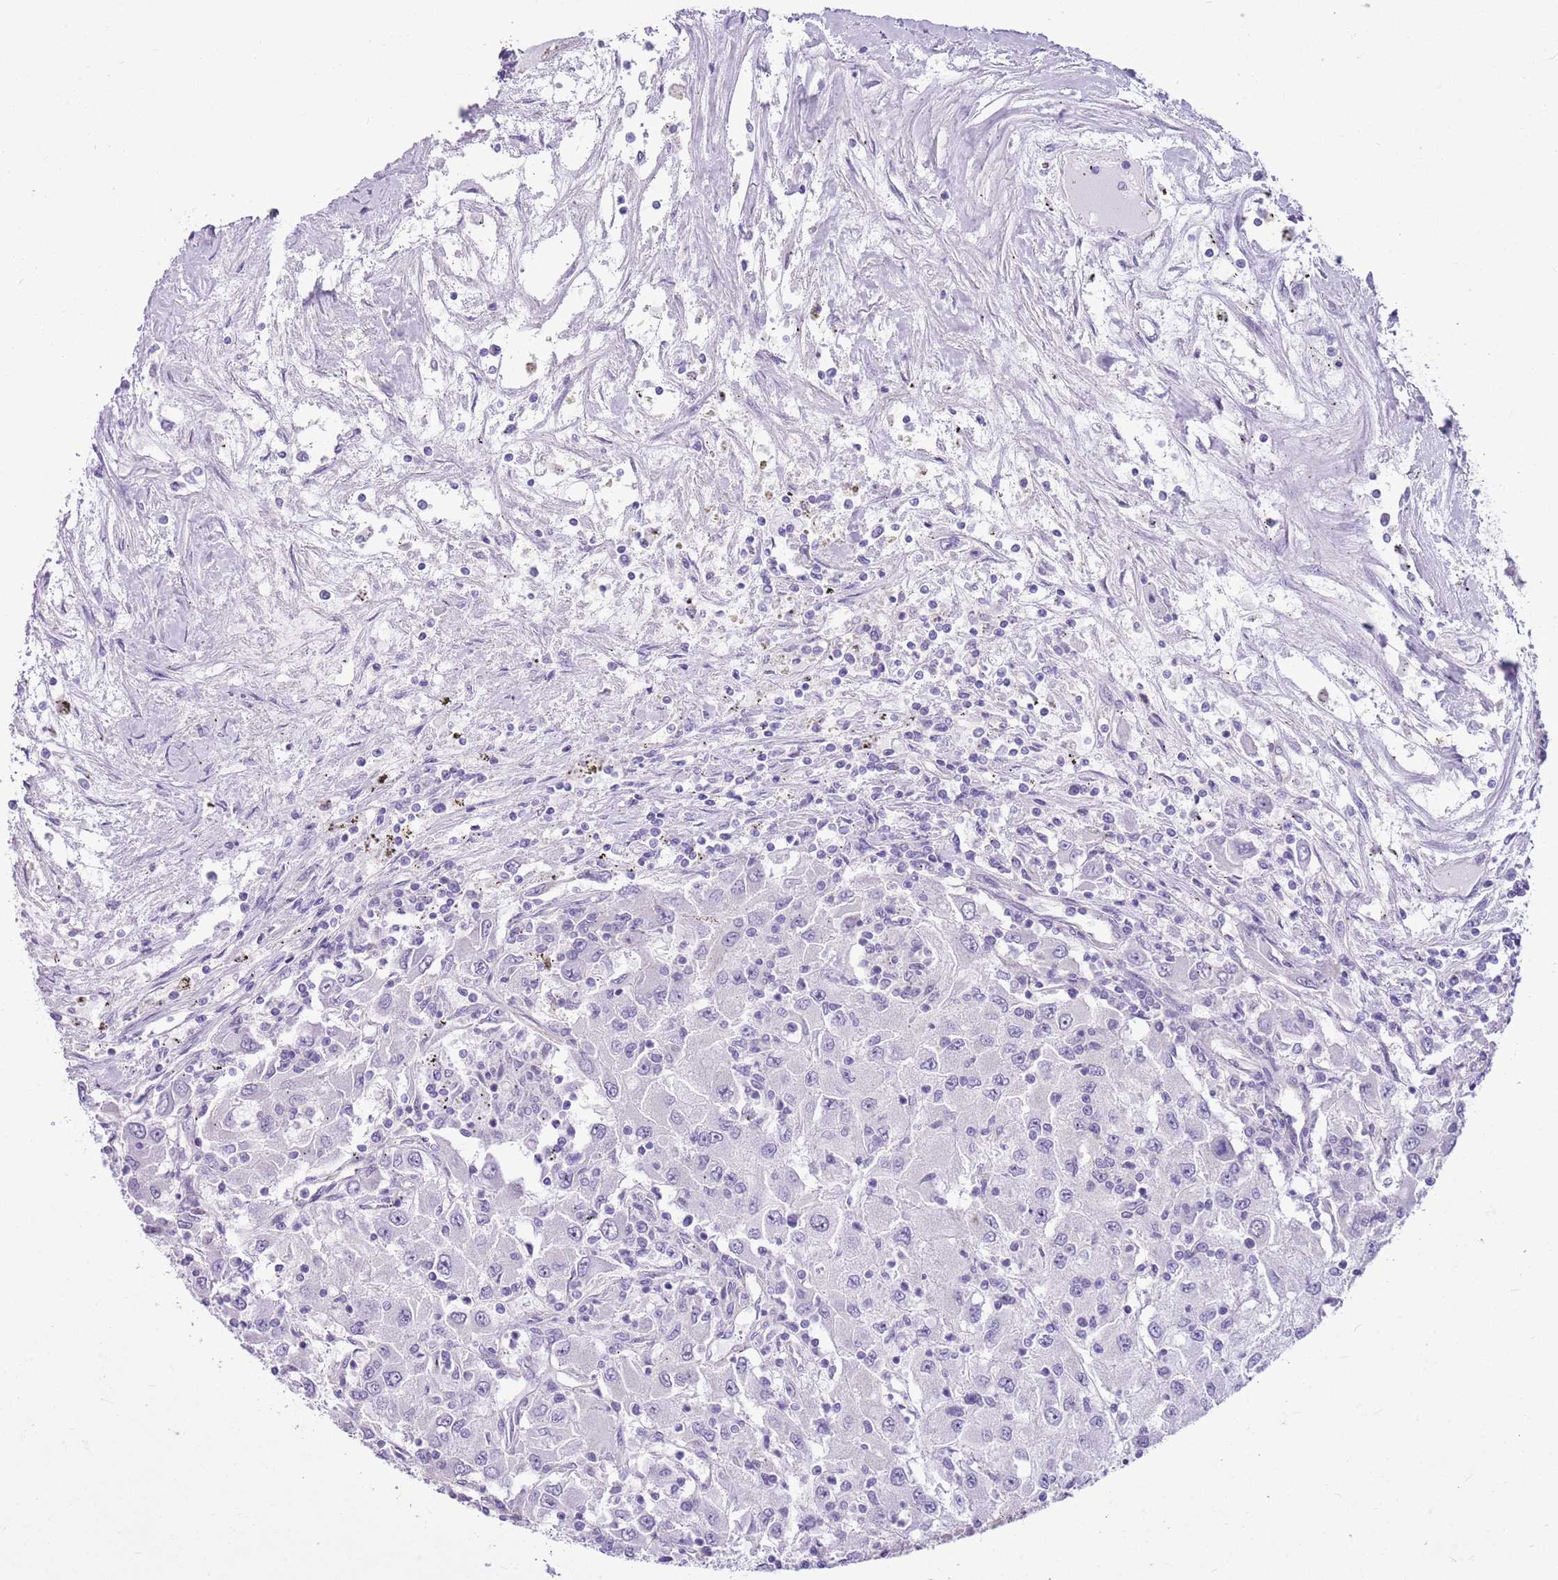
{"staining": {"intensity": "negative", "quantity": "none", "location": "none"}, "tissue": "renal cancer", "cell_type": "Tumor cells", "image_type": "cancer", "snomed": [{"axis": "morphology", "description": "Adenocarcinoma, NOS"}, {"axis": "topography", "description": "Kidney"}], "caption": "Human adenocarcinoma (renal) stained for a protein using IHC demonstrates no positivity in tumor cells.", "gene": "PARP8", "patient": {"sex": "female", "age": 67}}